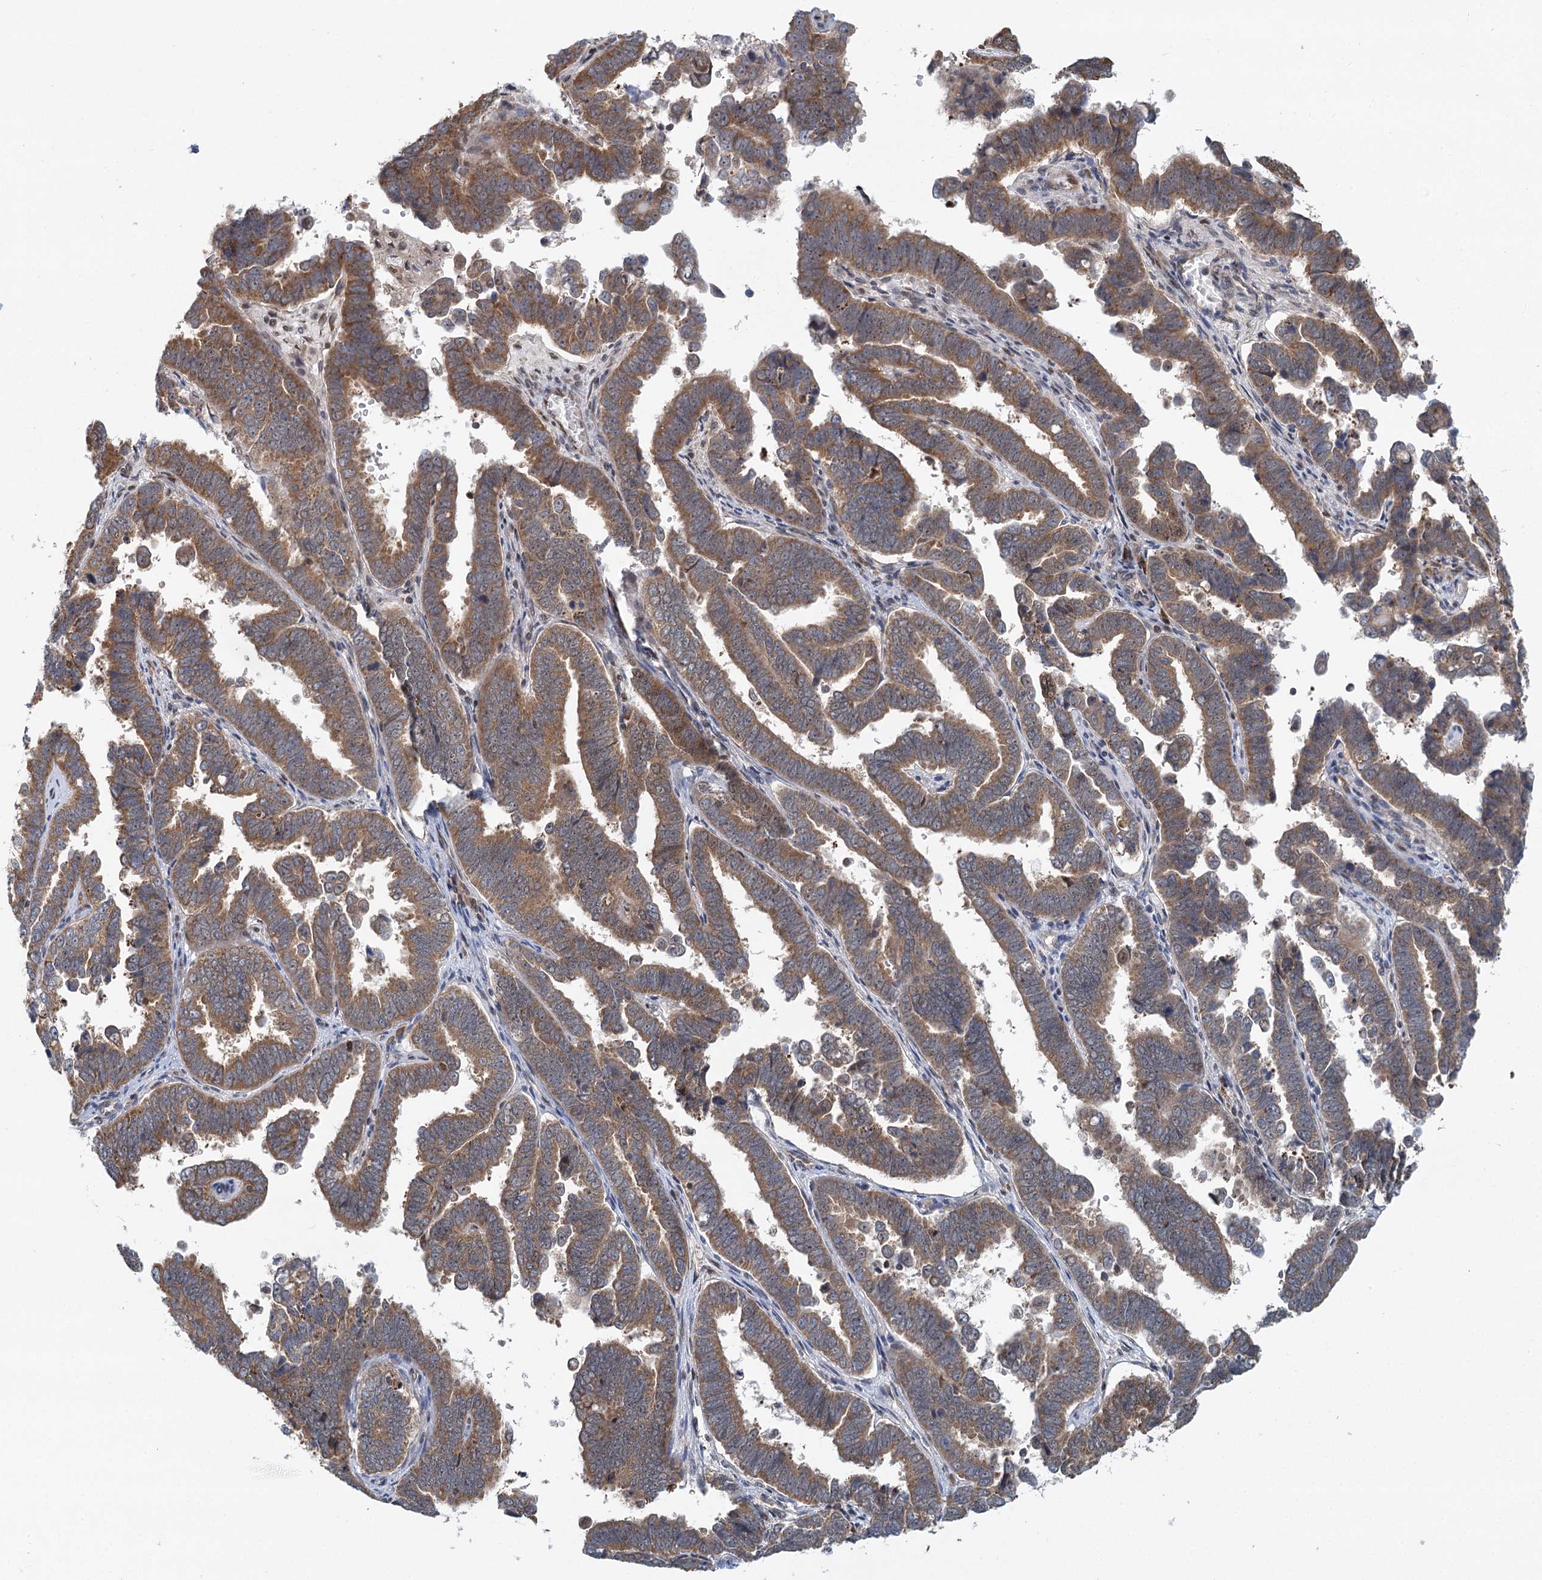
{"staining": {"intensity": "moderate", "quantity": ">75%", "location": "cytoplasmic/membranous"}, "tissue": "endometrial cancer", "cell_type": "Tumor cells", "image_type": "cancer", "snomed": [{"axis": "morphology", "description": "Adenocarcinoma, NOS"}, {"axis": "topography", "description": "Endometrium"}], "caption": "Immunohistochemical staining of adenocarcinoma (endometrial) demonstrates moderate cytoplasmic/membranous protein staining in about >75% of tumor cells.", "gene": "GPATCH11", "patient": {"sex": "female", "age": 75}}